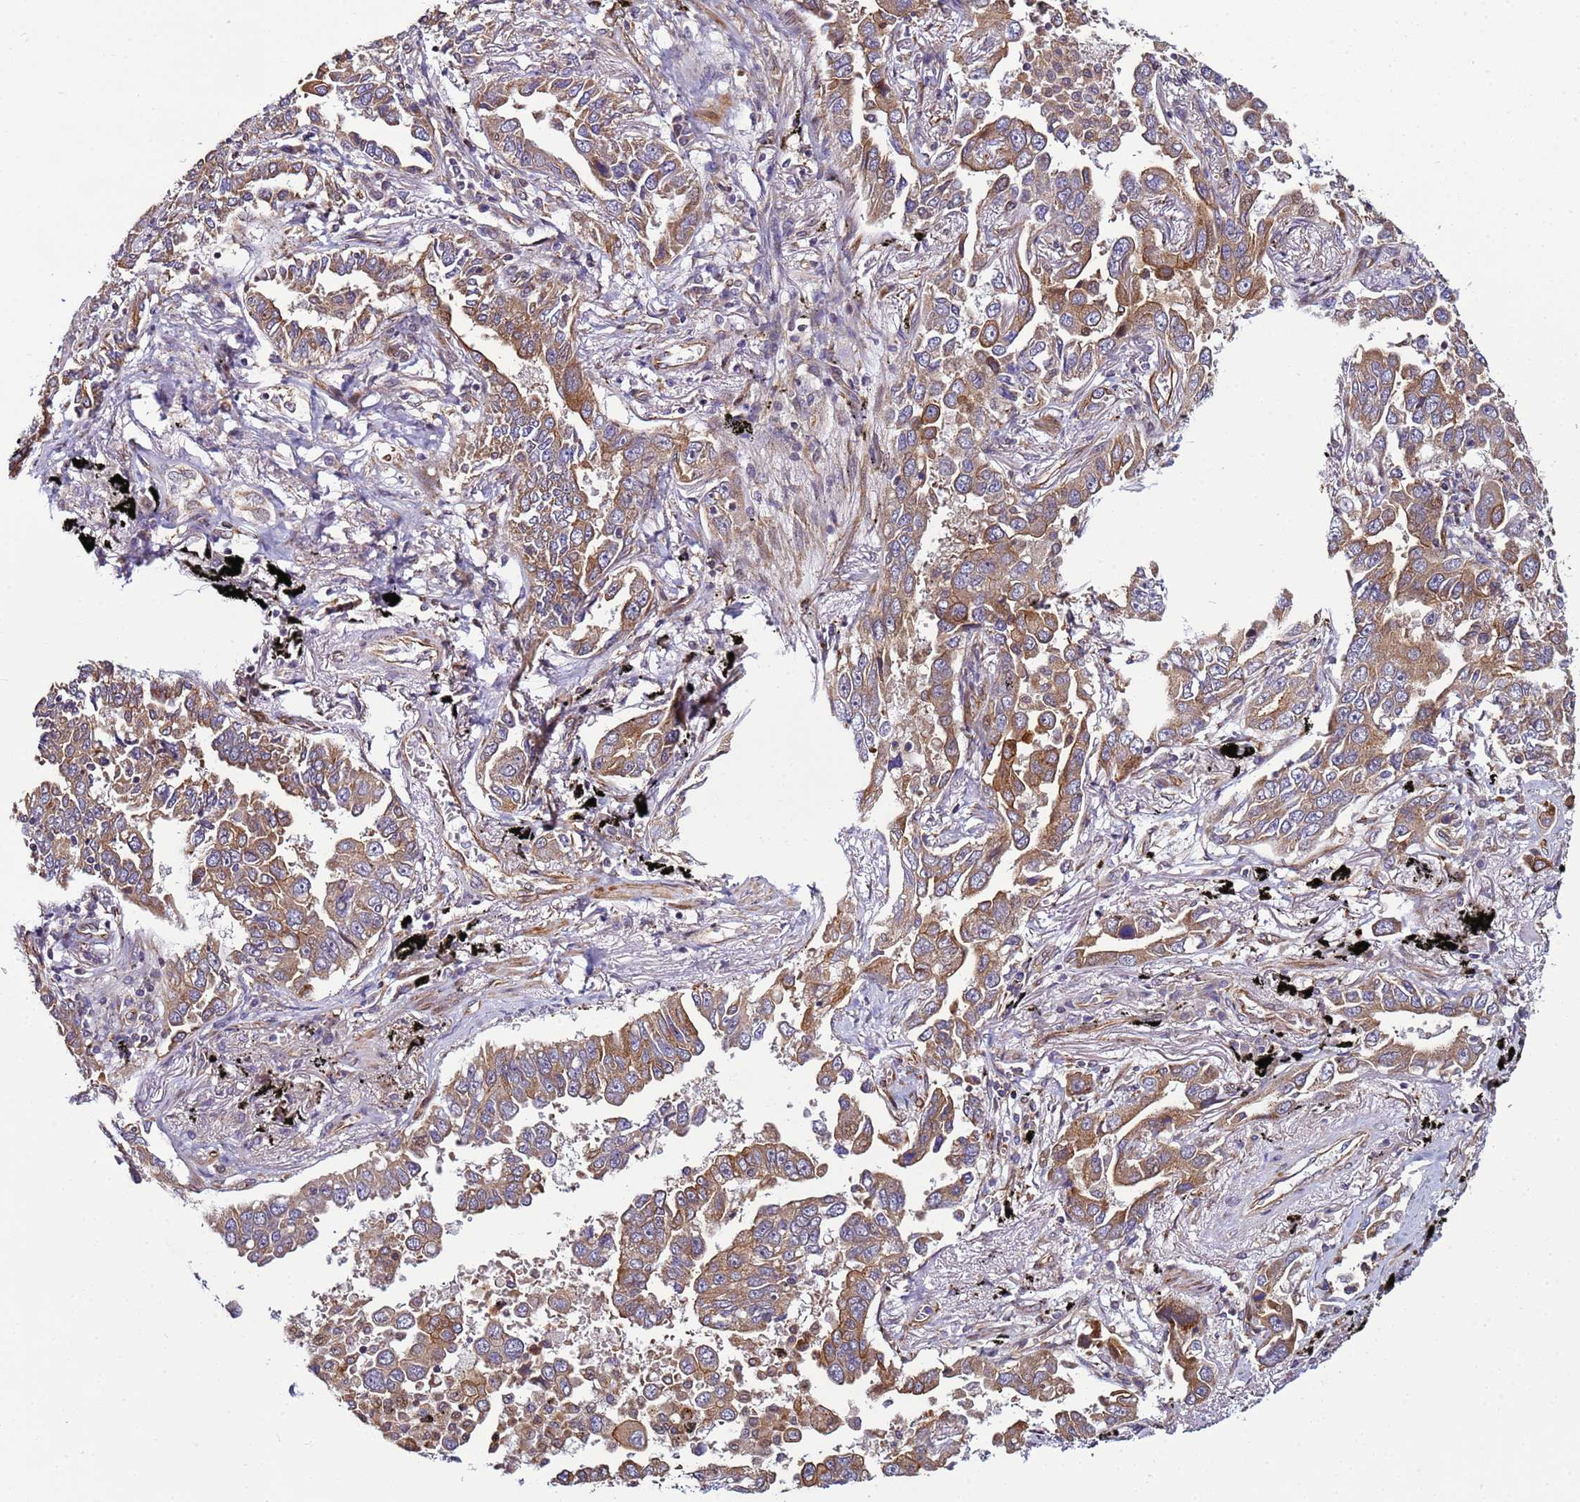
{"staining": {"intensity": "moderate", "quantity": ">75%", "location": "cytoplasmic/membranous"}, "tissue": "lung cancer", "cell_type": "Tumor cells", "image_type": "cancer", "snomed": [{"axis": "morphology", "description": "Adenocarcinoma, NOS"}, {"axis": "topography", "description": "Lung"}], "caption": "Lung cancer (adenocarcinoma) stained for a protein (brown) demonstrates moderate cytoplasmic/membranous positive expression in approximately >75% of tumor cells.", "gene": "MCRIP1", "patient": {"sex": "male", "age": 67}}